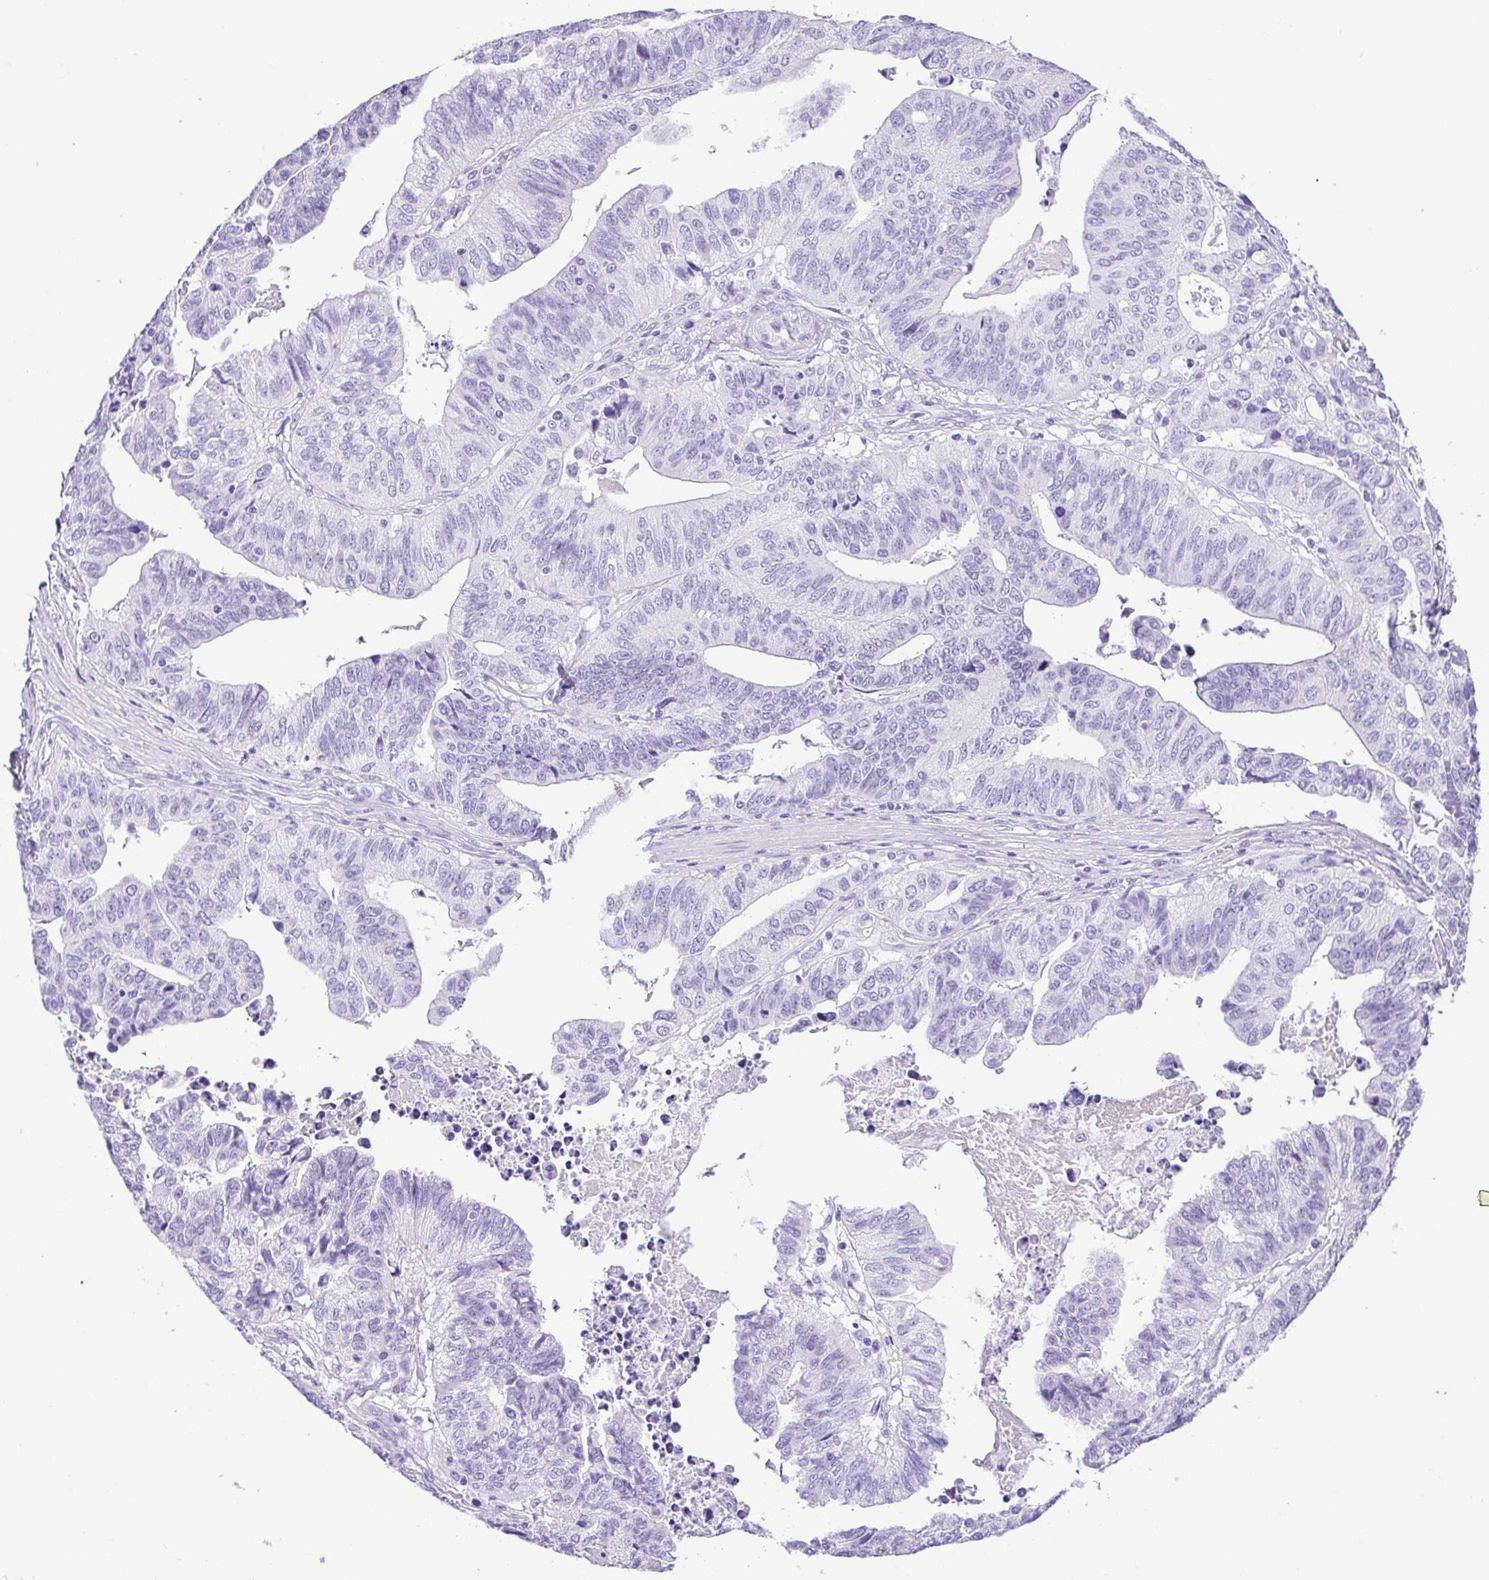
{"staining": {"intensity": "negative", "quantity": "none", "location": "none"}, "tissue": "stomach cancer", "cell_type": "Tumor cells", "image_type": "cancer", "snomed": [{"axis": "morphology", "description": "Adenocarcinoma, NOS"}, {"axis": "topography", "description": "Stomach, upper"}], "caption": "The image reveals no staining of tumor cells in stomach cancer.", "gene": "CDSN", "patient": {"sex": "female", "age": 67}}